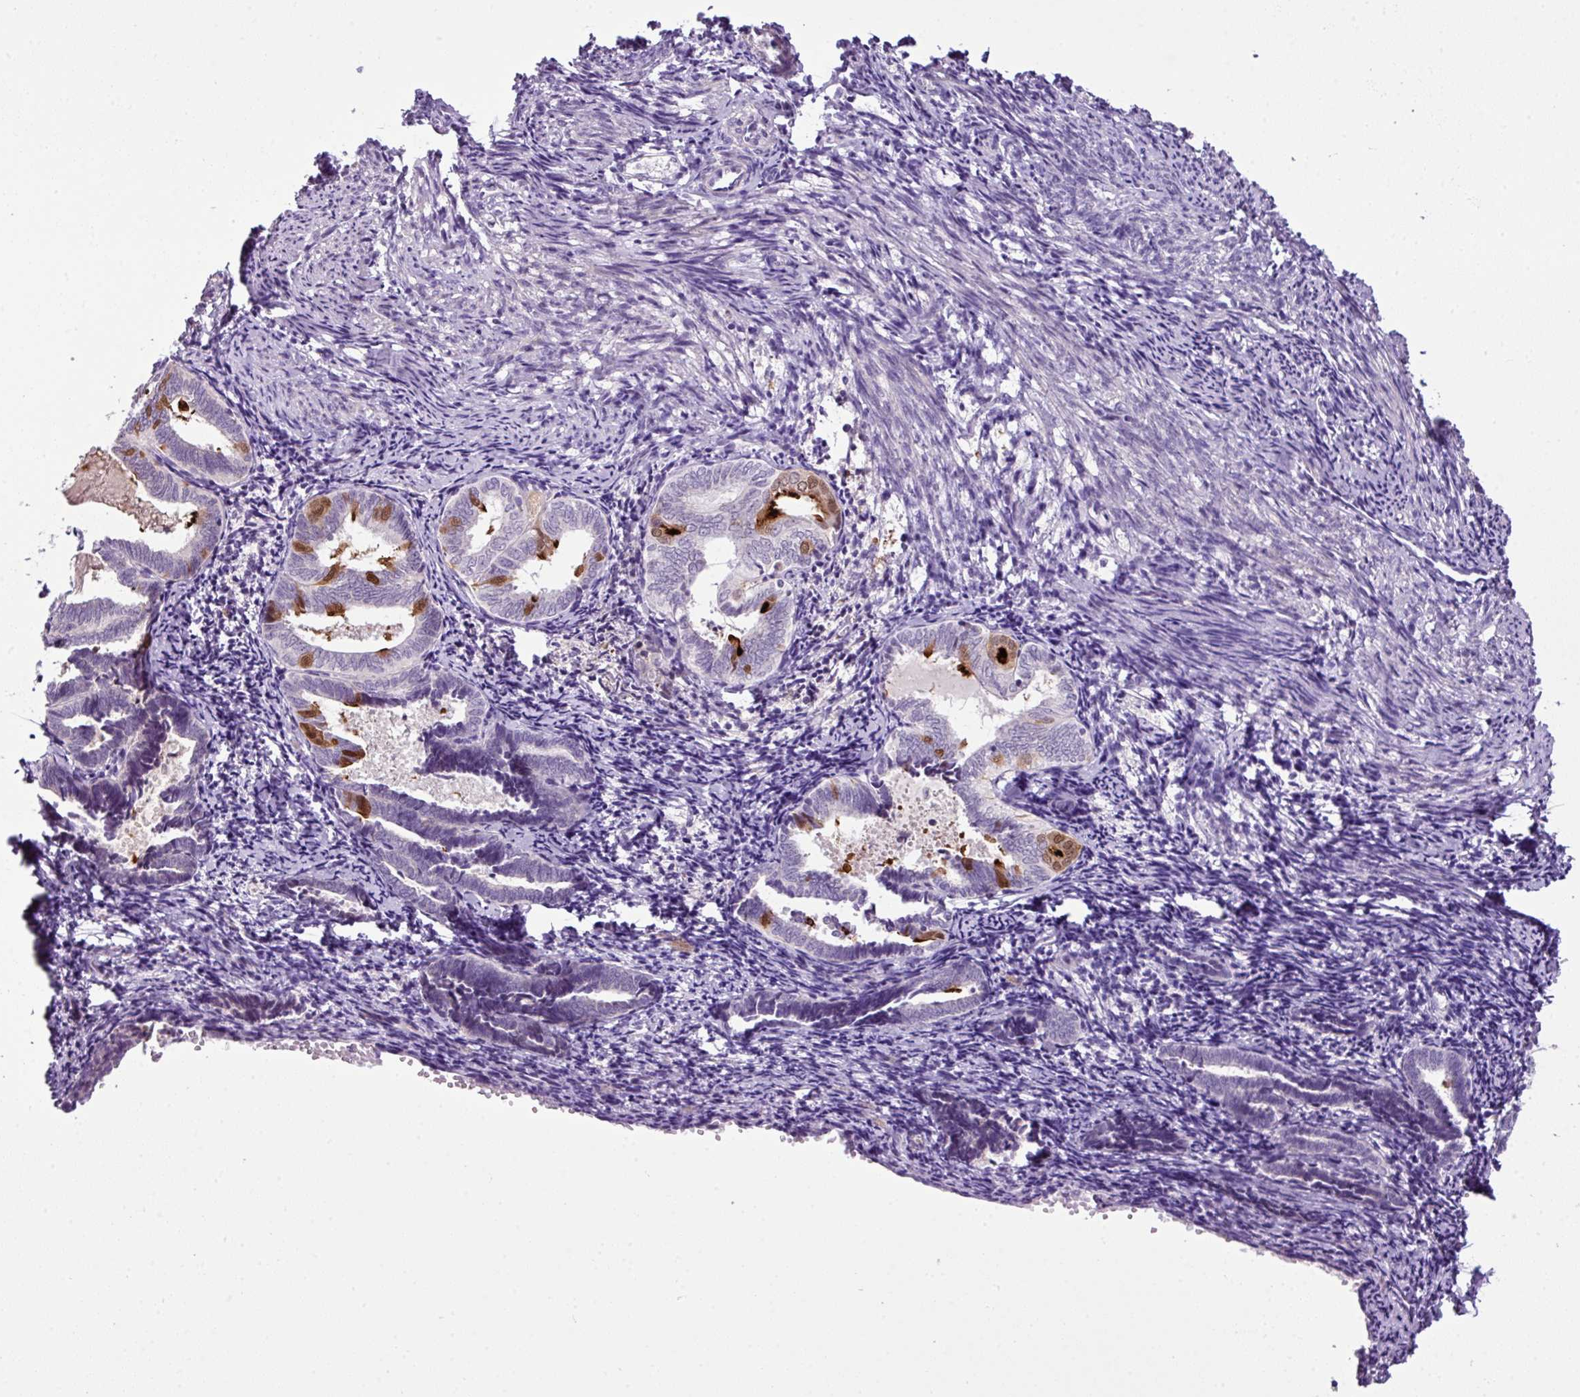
{"staining": {"intensity": "negative", "quantity": "none", "location": "none"}, "tissue": "endometrium", "cell_type": "Cells in endometrial stroma", "image_type": "normal", "snomed": [{"axis": "morphology", "description": "Normal tissue, NOS"}, {"axis": "topography", "description": "Endometrium"}], "caption": "Protein analysis of unremarkable endometrium exhibits no significant positivity in cells in endometrial stroma. (Immunohistochemistry, brightfield microscopy, high magnification).", "gene": "DNAJB13", "patient": {"sex": "female", "age": 54}}